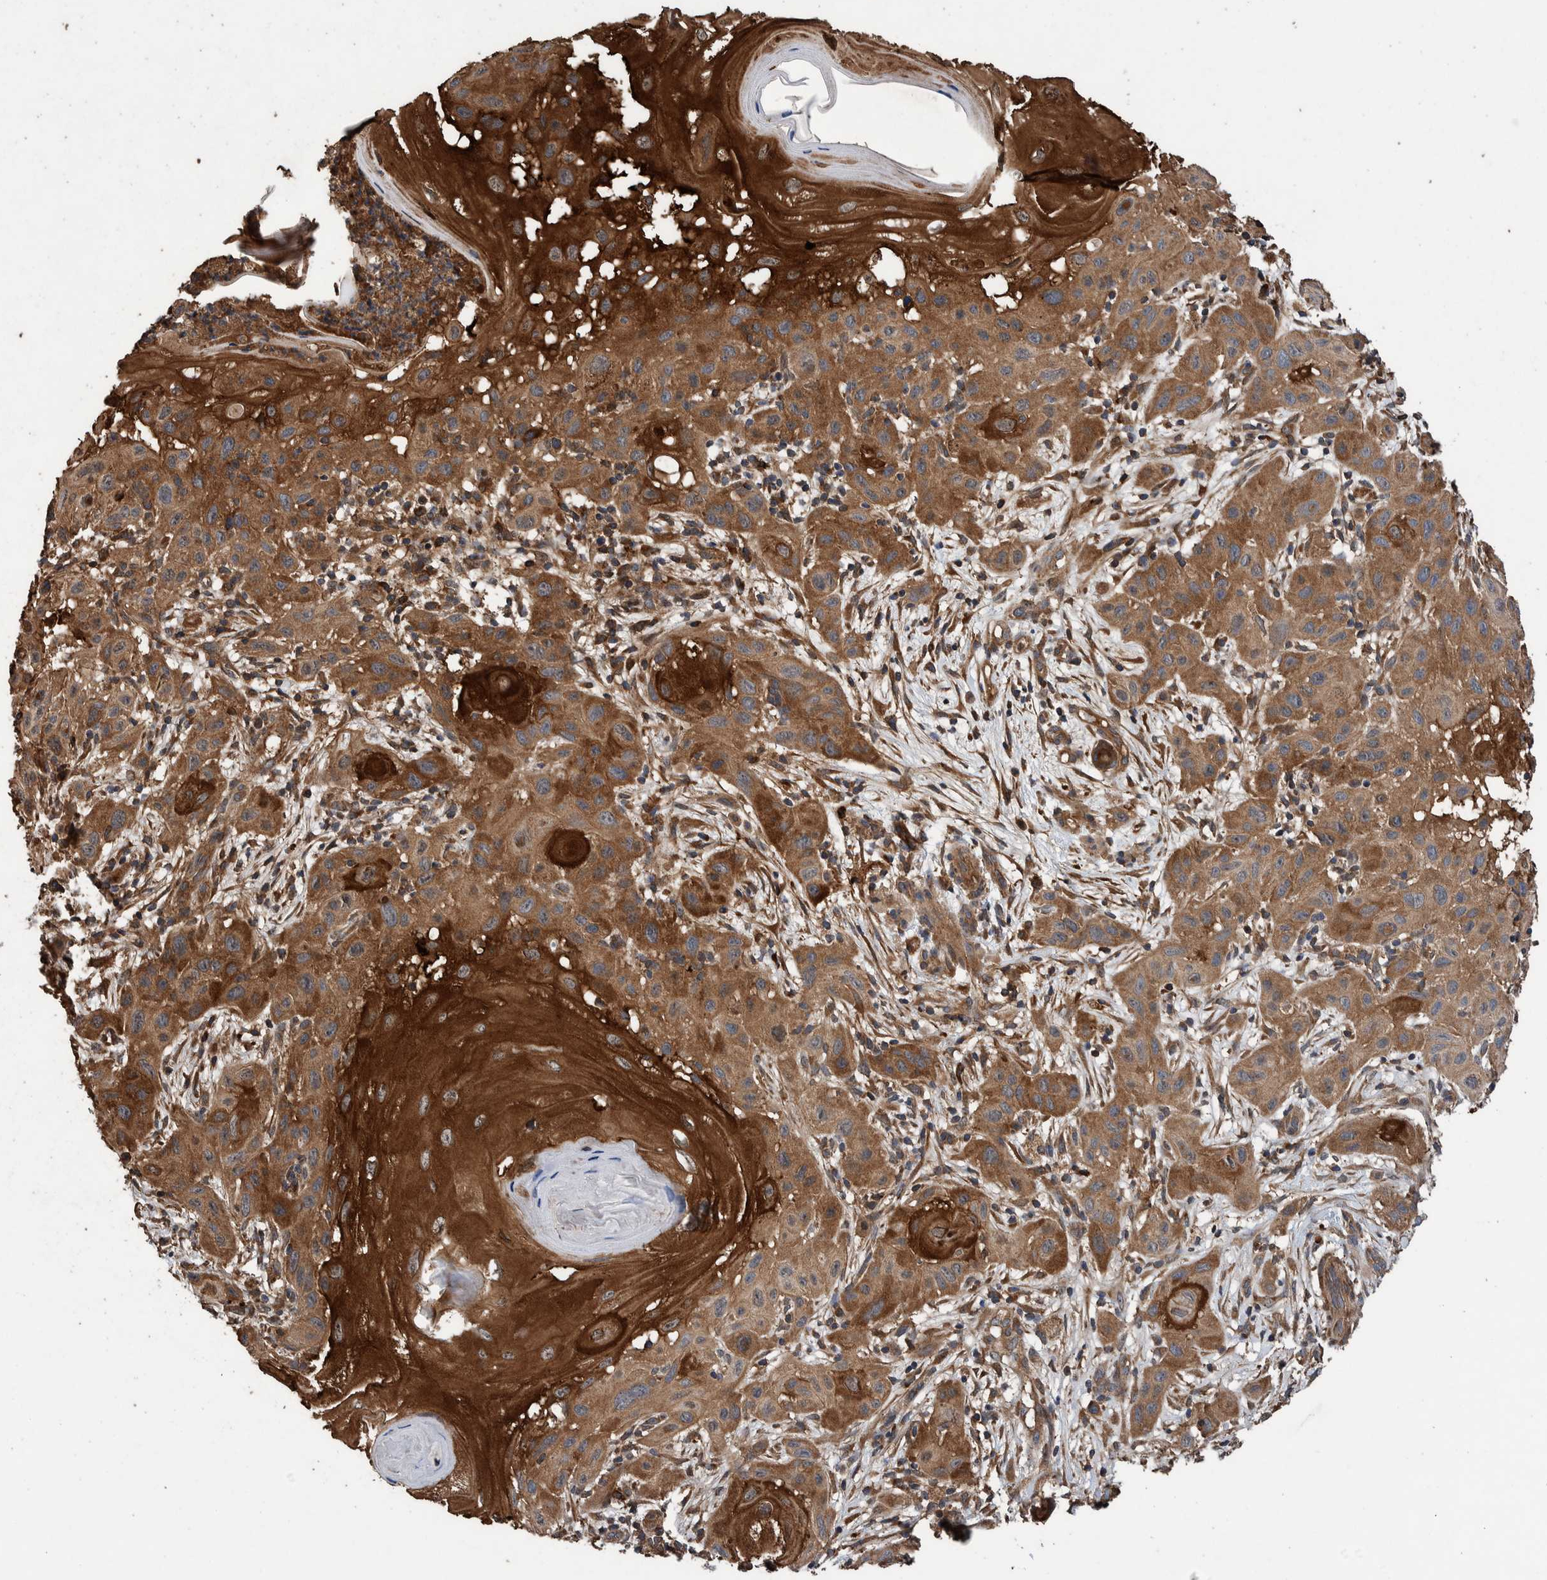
{"staining": {"intensity": "strong", "quantity": ">75%", "location": "cytoplasmic/membranous"}, "tissue": "skin cancer", "cell_type": "Tumor cells", "image_type": "cancer", "snomed": [{"axis": "morphology", "description": "Squamous cell carcinoma, NOS"}, {"axis": "topography", "description": "Skin"}], "caption": "A high-resolution histopathology image shows immunohistochemistry staining of skin squamous cell carcinoma, which reveals strong cytoplasmic/membranous expression in about >75% of tumor cells. The protein of interest is stained brown, and the nuclei are stained in blue (DAB (3,3'-diaminobenzidine) IHC with brightfield microscopy, high magnification).", "gene": "TRIM16", "patient": {"sex": "female", "age": 96}}